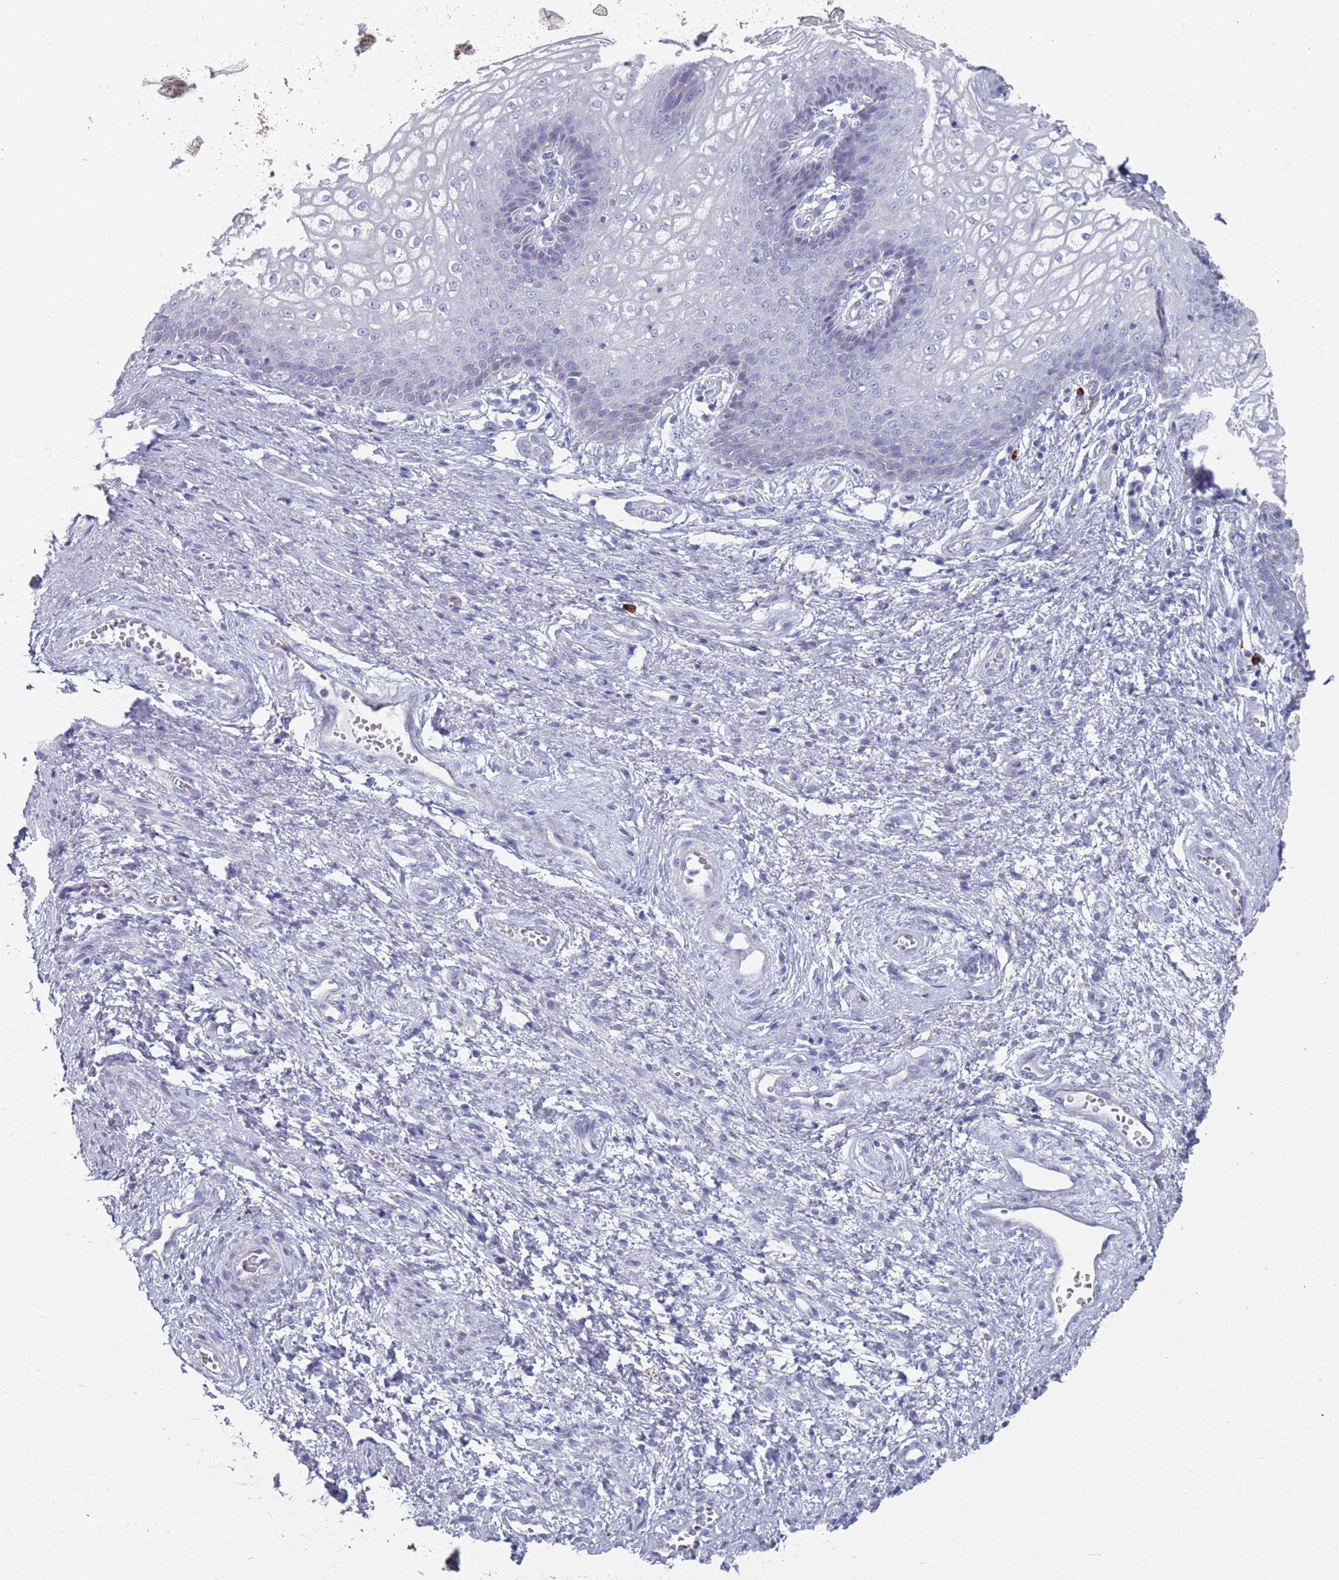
{"staining": {"intensity": "negative", "quantity": "none", "location": "none"}, "tissue": "vagina", "cell_type": "Squamous epithelial cells", "image_type": "normal", "snomed": [{"axis": "morphology", "description": "Normal tissue, NOS"}, {"axis": "topography", "description": "Vagina"}], "caption": "Human vagina stained for a protein using immunohistochemistry (IHC) demonstrates no expression in squamous epithelial cells.", "gene": "MAT1A", "patient": {"sex": "female", "age": 34}}